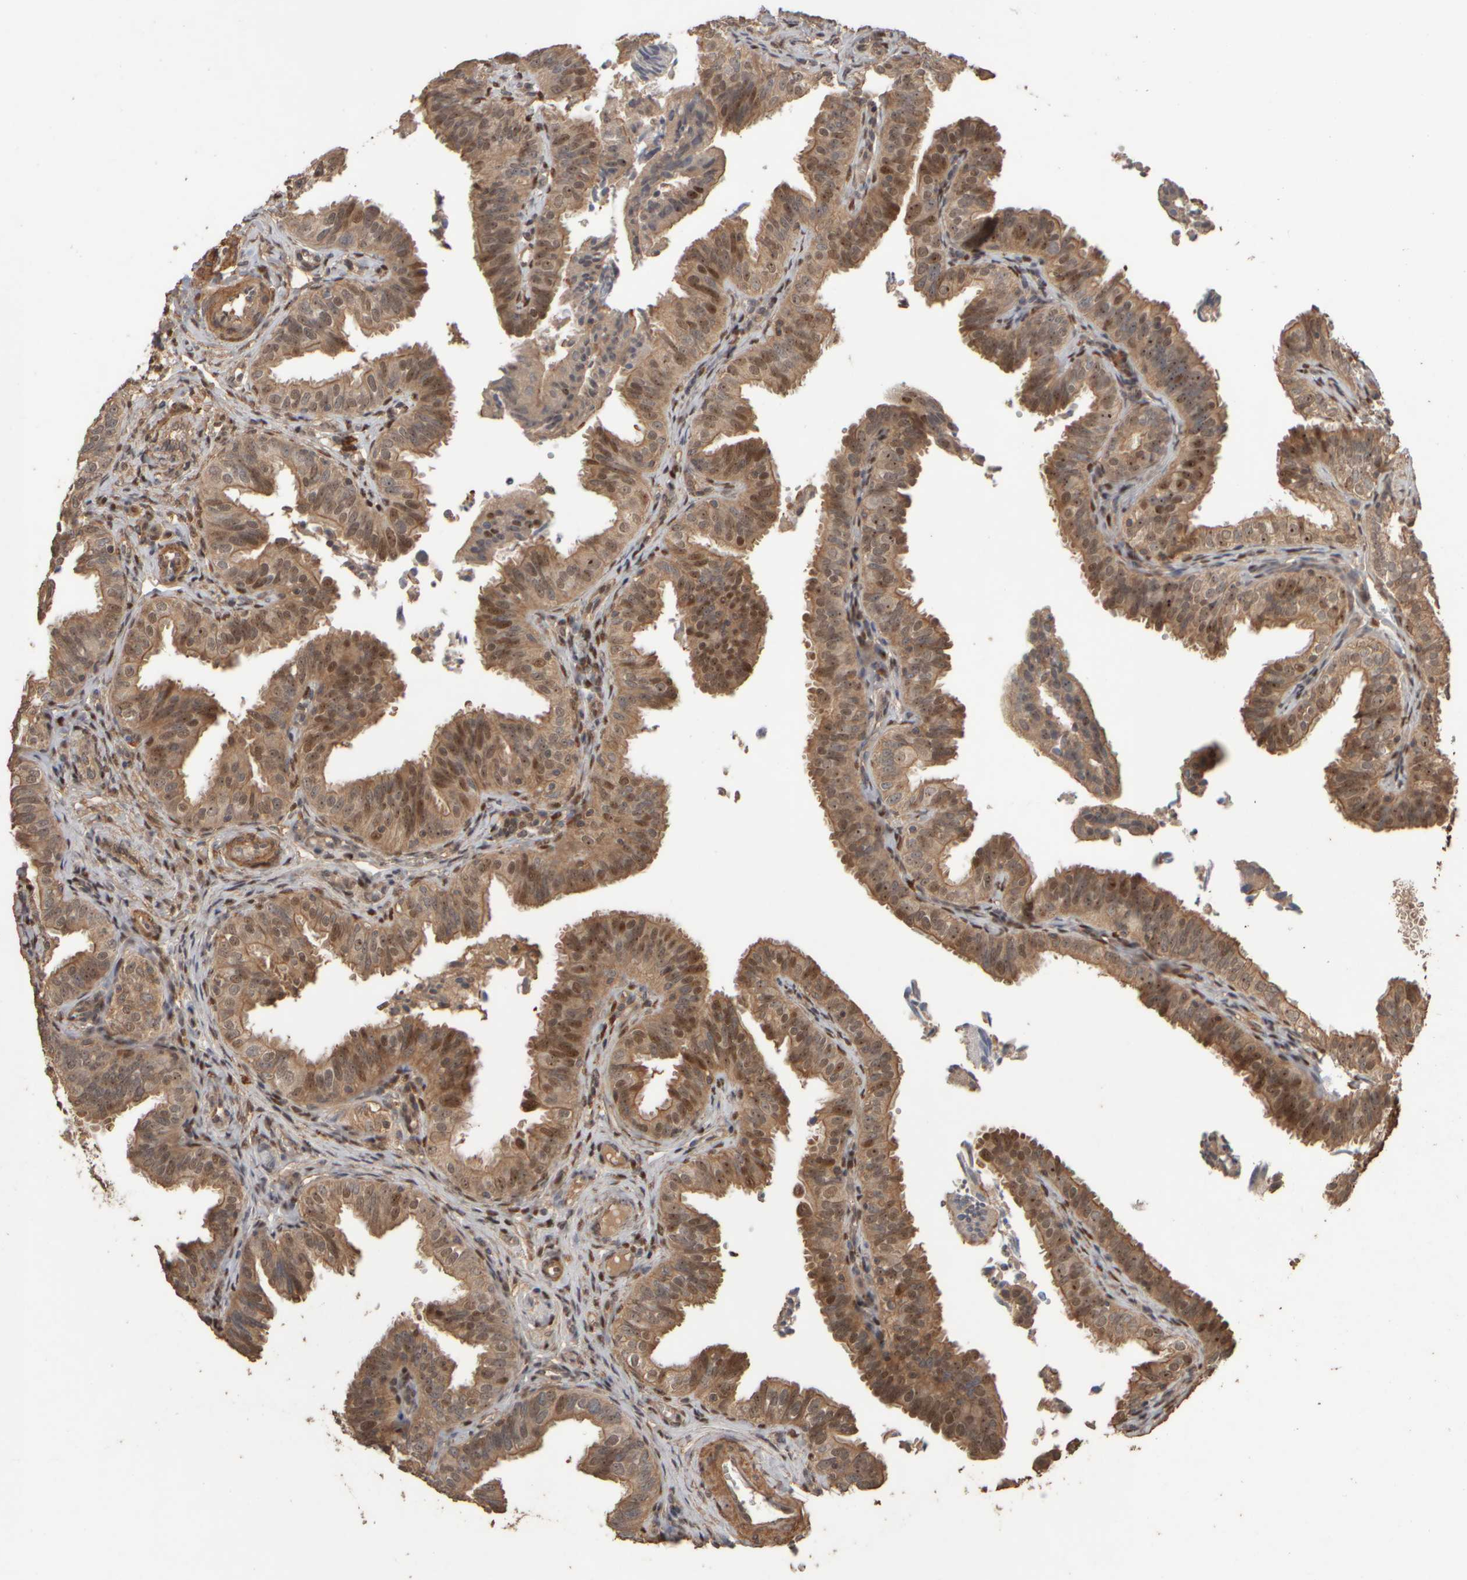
{"staining": {"intensity": "moderate", "quantity": ">75%", "location": "cytoplasmic/membranous,nuclear"}, "tissue": "fallopian tube", "cell_type": "Glandular cells", "image_type": "normal", "snomed": [{"axis": "morphology", "description": "Normal tissue, NOS"}, {"axis": "topography", "description": "Fallopian tube"}], "caption": "A brown stain labels moderate cytoplasmic/membranous,nuclear positivity of a protein in glandular cells of normal human fallopian tube.", "gene": "SPHK1", "patient": {"sex": "female", "age": 35}}